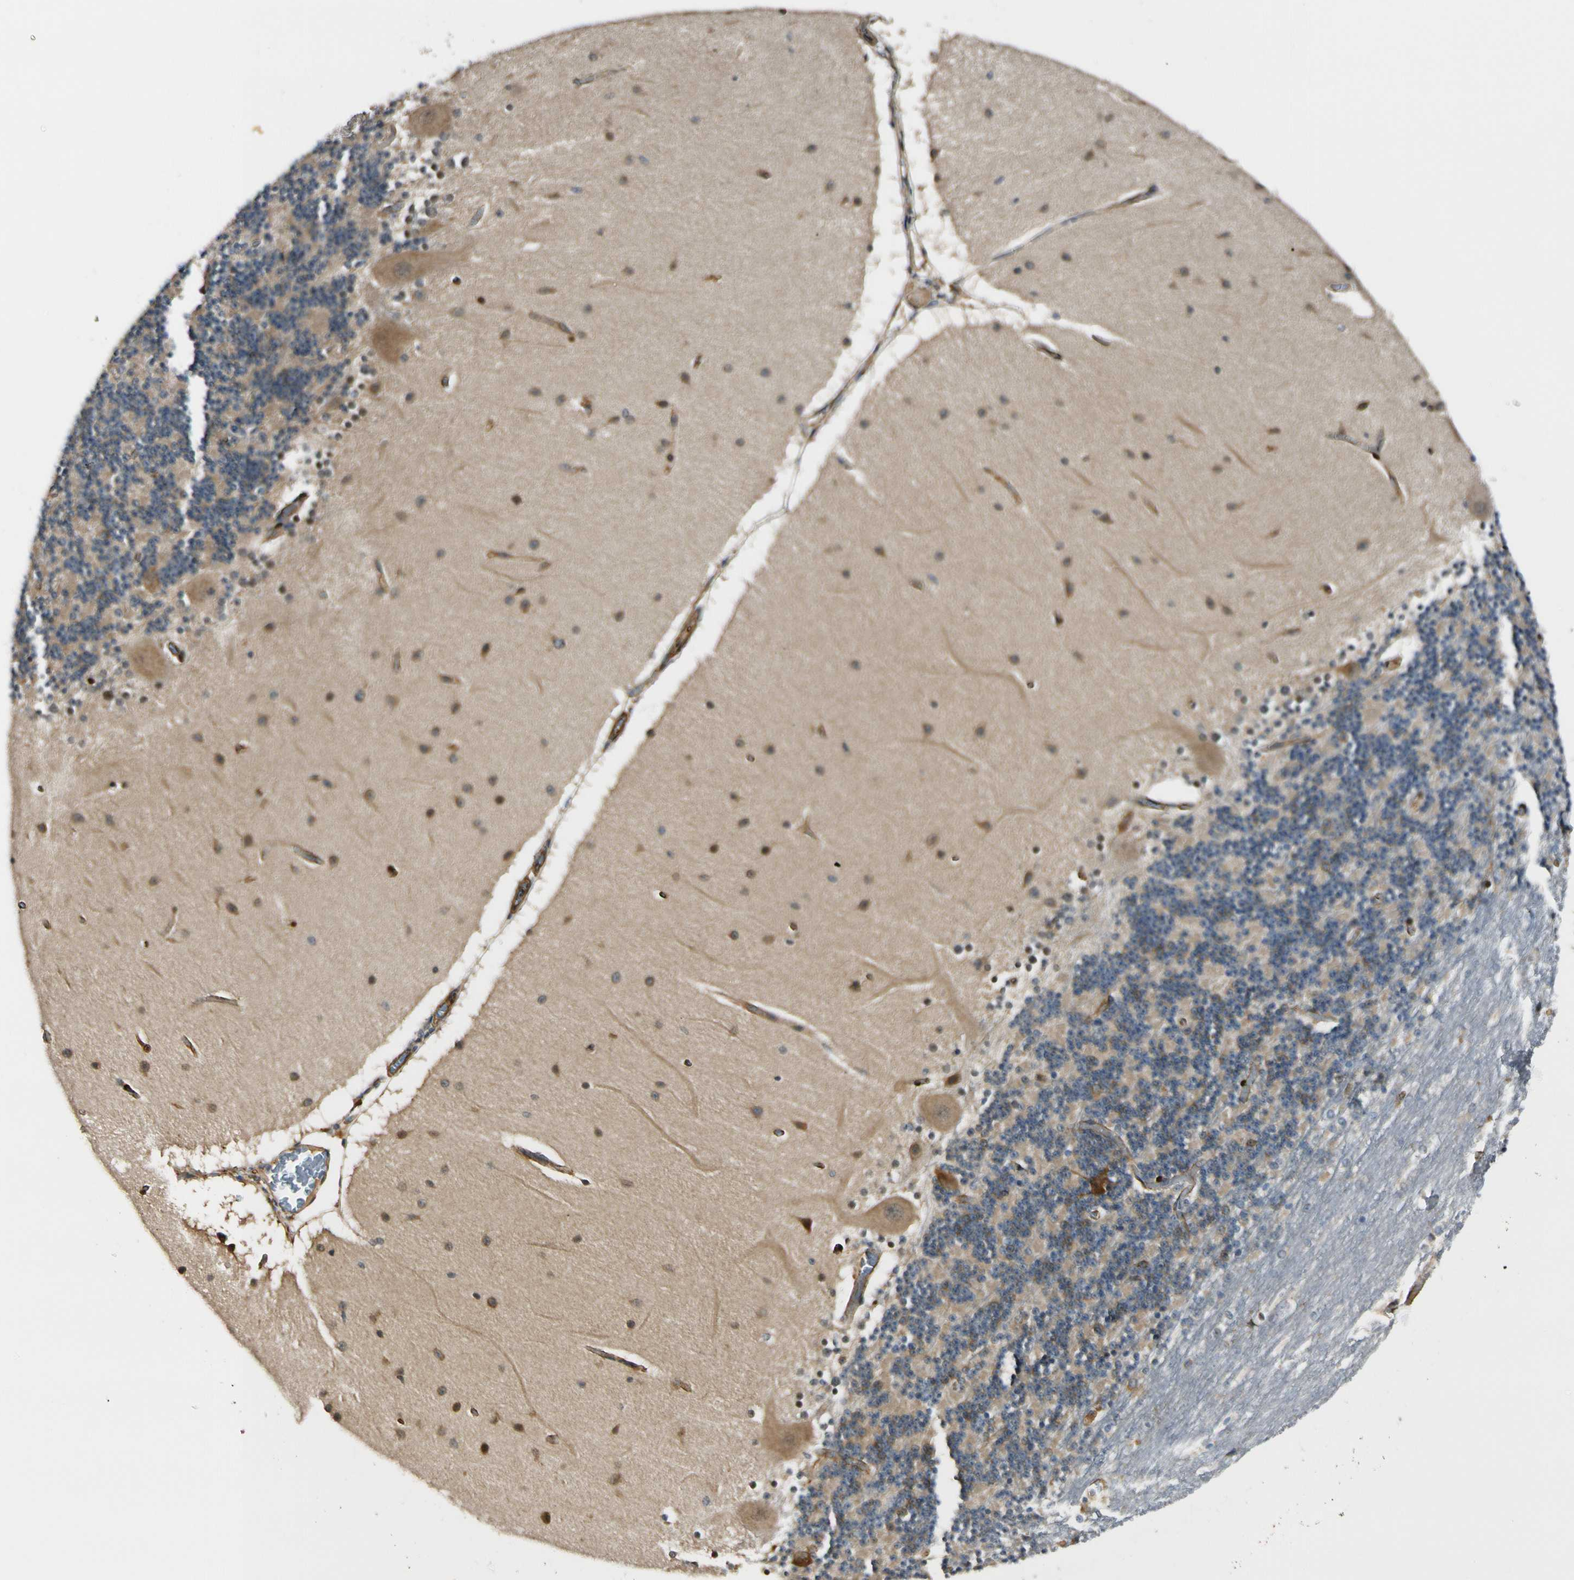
{"staining": {"intensity": "weak", "quantity": "25%-75%", "location": "cytoplasmic/membranous"}, "tissue": "cerebellum", "cell_type": "Cells in granular layer", "image_type": "normal", "snomed": [{"axis": "morphology", "description": "Normal tissue, NOS"}, {"axis": "topography", "description": "Cerebellum"}], "caption": "Immunohistochemistry (DAB (3,3'-diaminobenzidine)) staining of benign cerebellum displays weak cytoplasmic/membranous protein positivity in approximately 25%-75% of cells in granular layer. The staining was performed using DAB to visualize the protein expression in brown, while the nuclei were stained in blue with hematoxylin (Magnification: 20x).", "gene": "RASGRF1", "patient": {"sex": "female", "age": 54}}